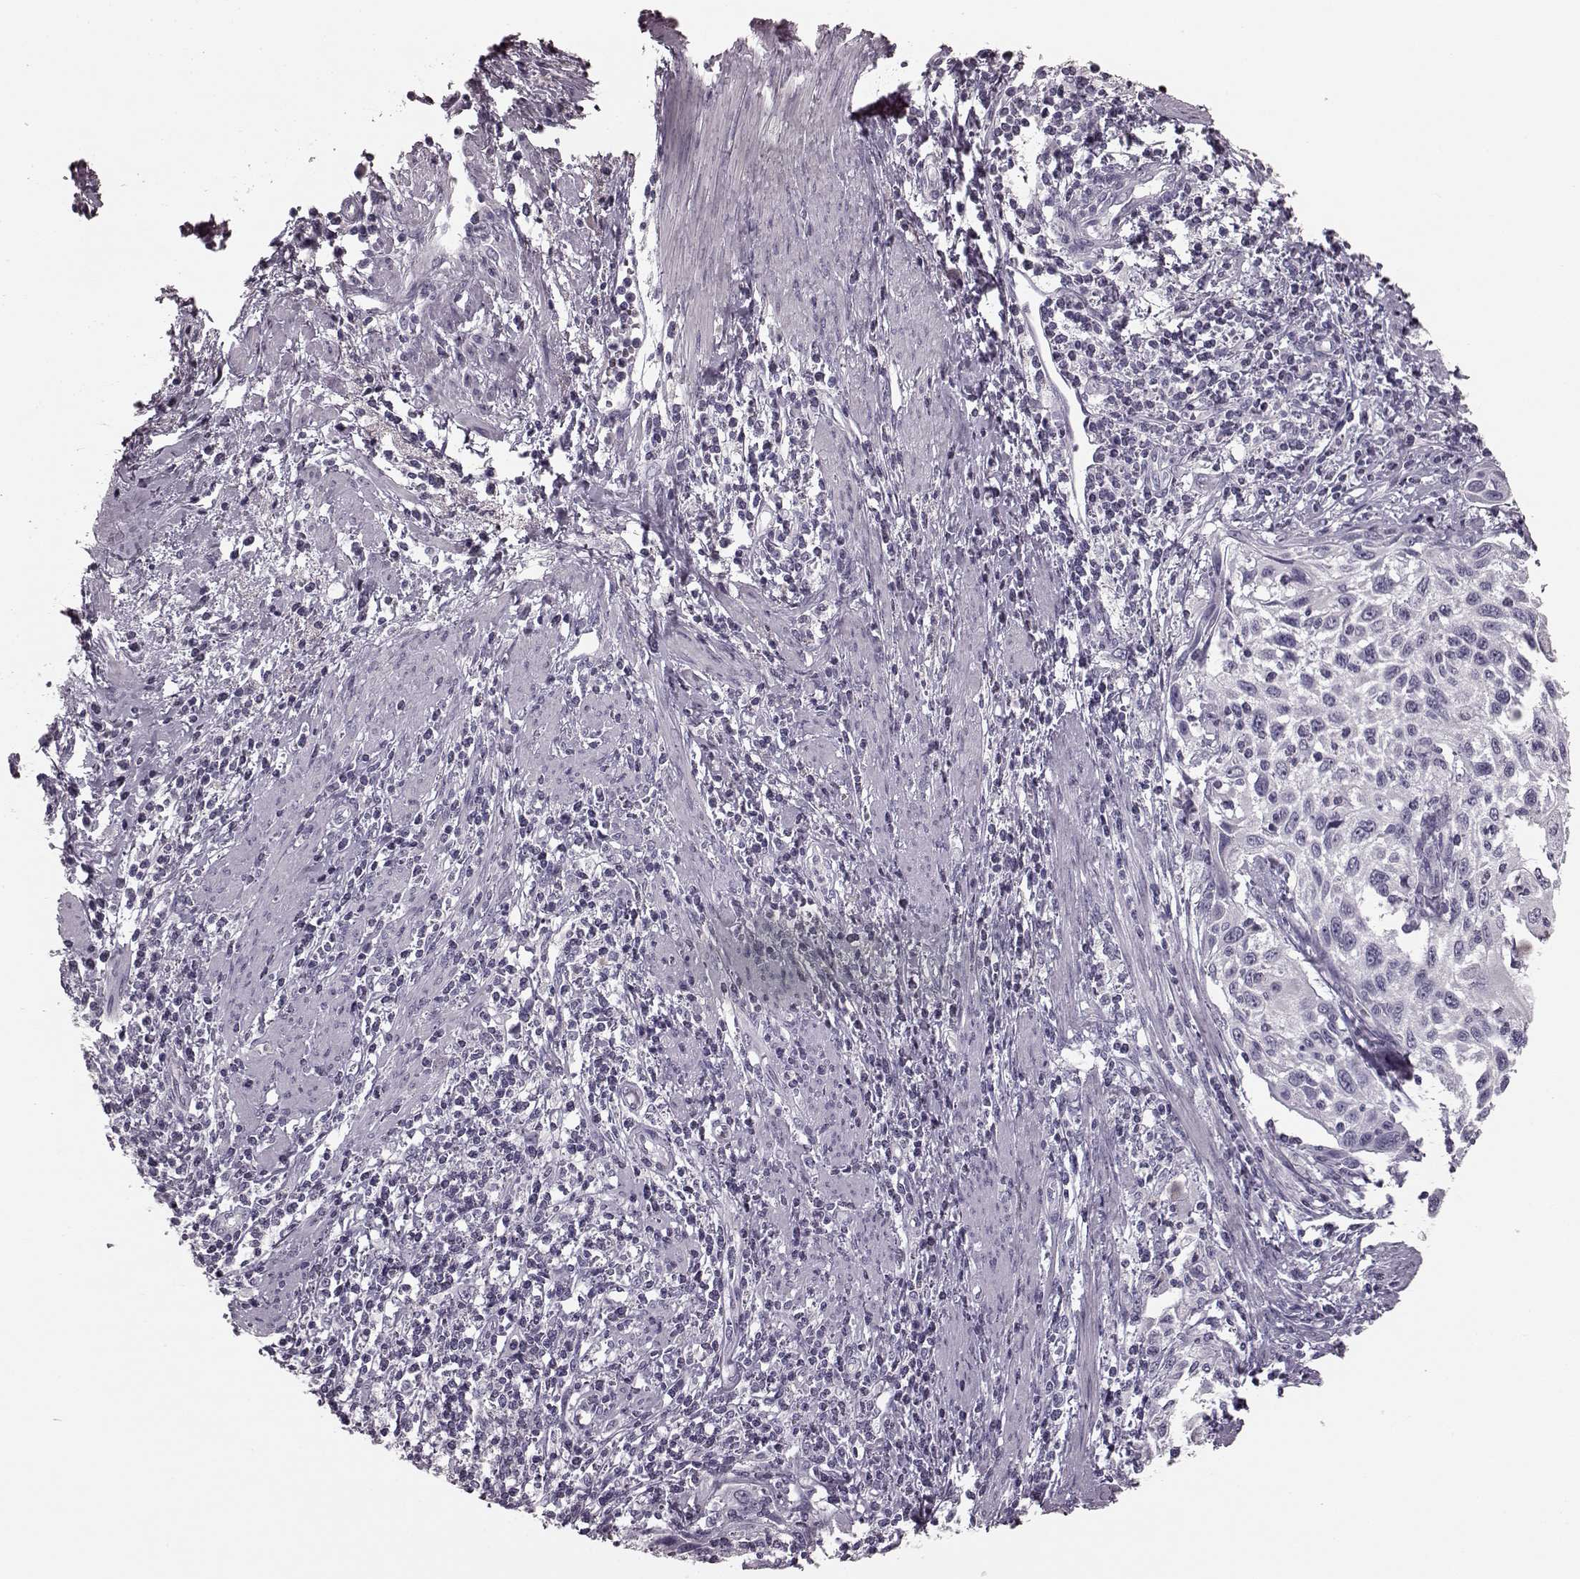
{"staining": {"intensity": "negative", "quantity": "none", "location": "none"}, "tissue": "cervical cancer", "cell_type": "Tumor cells", "image_type": "cancer", "snomed": [{"axis": "morphology", "description": "Squamous cell carcinoma, NOS"}, {"axis": "topography", "description": "Cervix"}], "caption": "Tumor cells are negative for brown protein staining in cervical squamous cell carcinoma.", "gene": "TRPM1", "patient": {"sex": "female", "age": 70}}